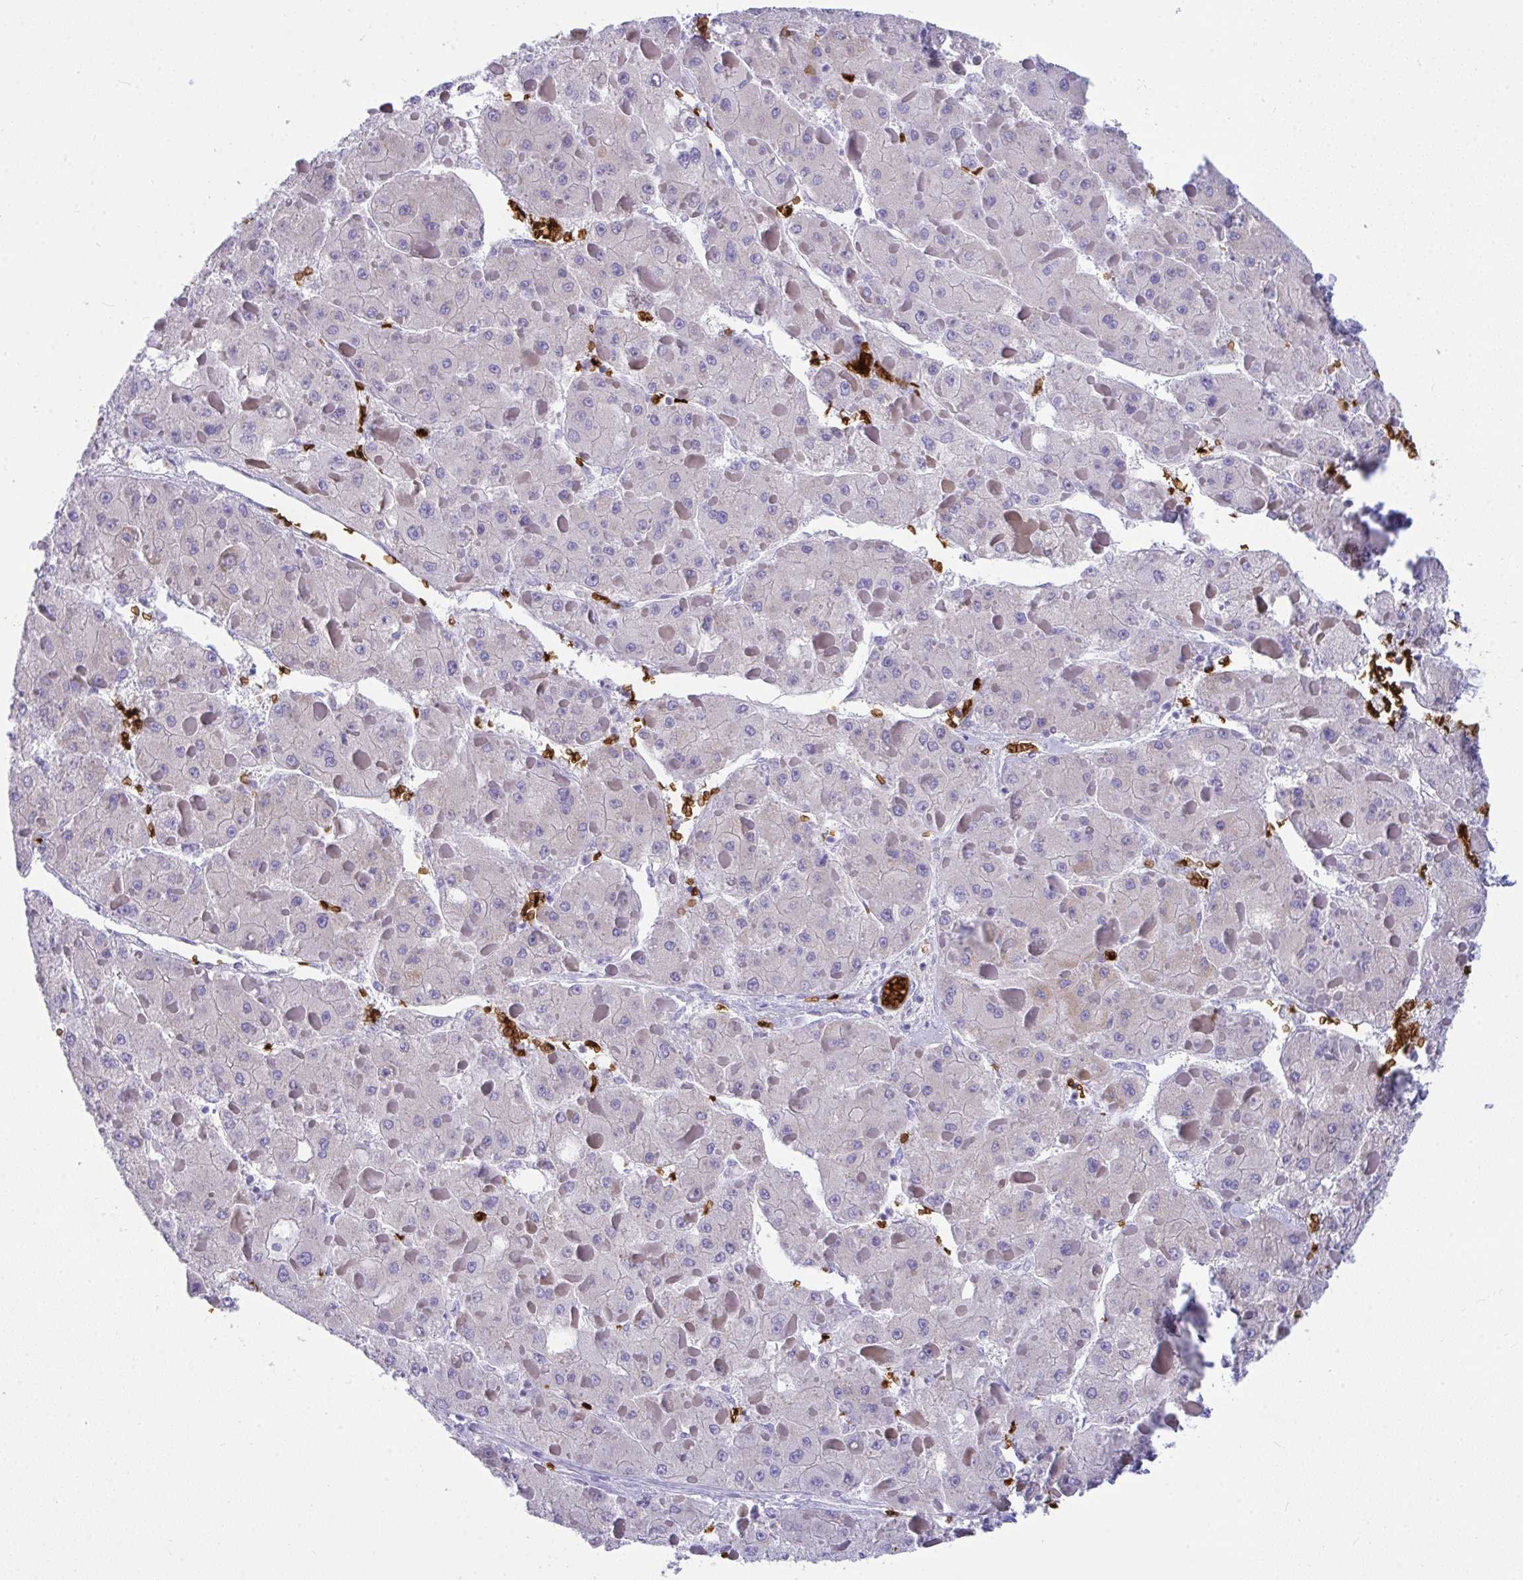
{"staining": {"intensity": "negative", "quantity": "none", "location": "none"}, "tissue": "liver cancer", "cell_type": "Tumor cells", "image_type": "cancer", "snomed": [{"axis": "morphology", "description": "Carcinoma, Hepatocellular, NOS"}, {"axis": "topography", "description": "Liver"}], "caption": "The immunohistochemistry histopathology image has no significant expression in tumor cells of liver cancer (hepatocellular carcinoma) tissue.", "gene": "ANK1", "patient": {"sex": "female", "age": 73}}